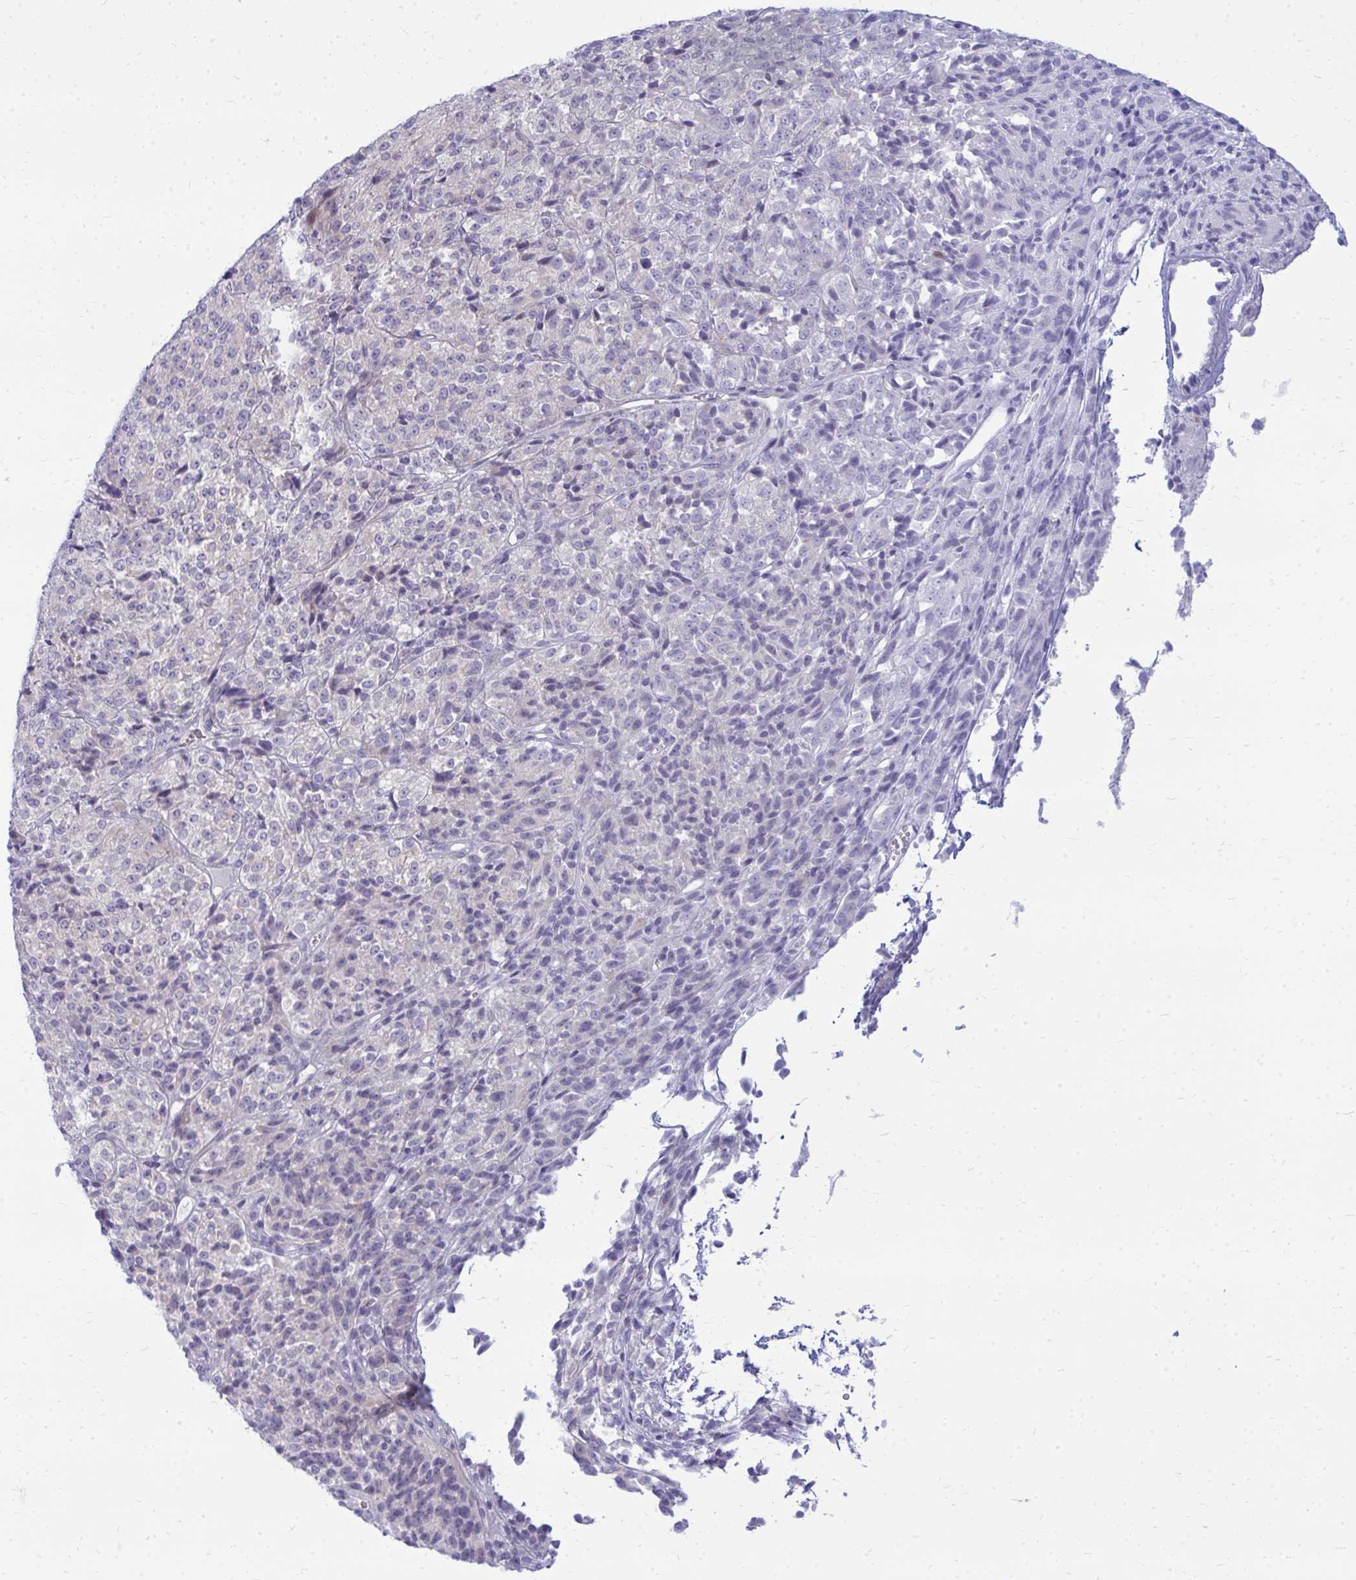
{"staining": {"intensity": "negative", "quantity": "none", "location": "none"}, "tissue": "melanoma", "cell_type": "Tumor cells", "image_type": "cancer", "snomed": [{"axis": "morphology", "description": "Malignant melanoma, Metastatic site"}, {"axis": "topography", "description": "Brain"}], "caption": "DAB immunohistochemical staining of human melanoma demonstrates no significant expression in tumor cells.", "gene": "TSPEAR", "patient": {"sex": "female", "age": 56}}